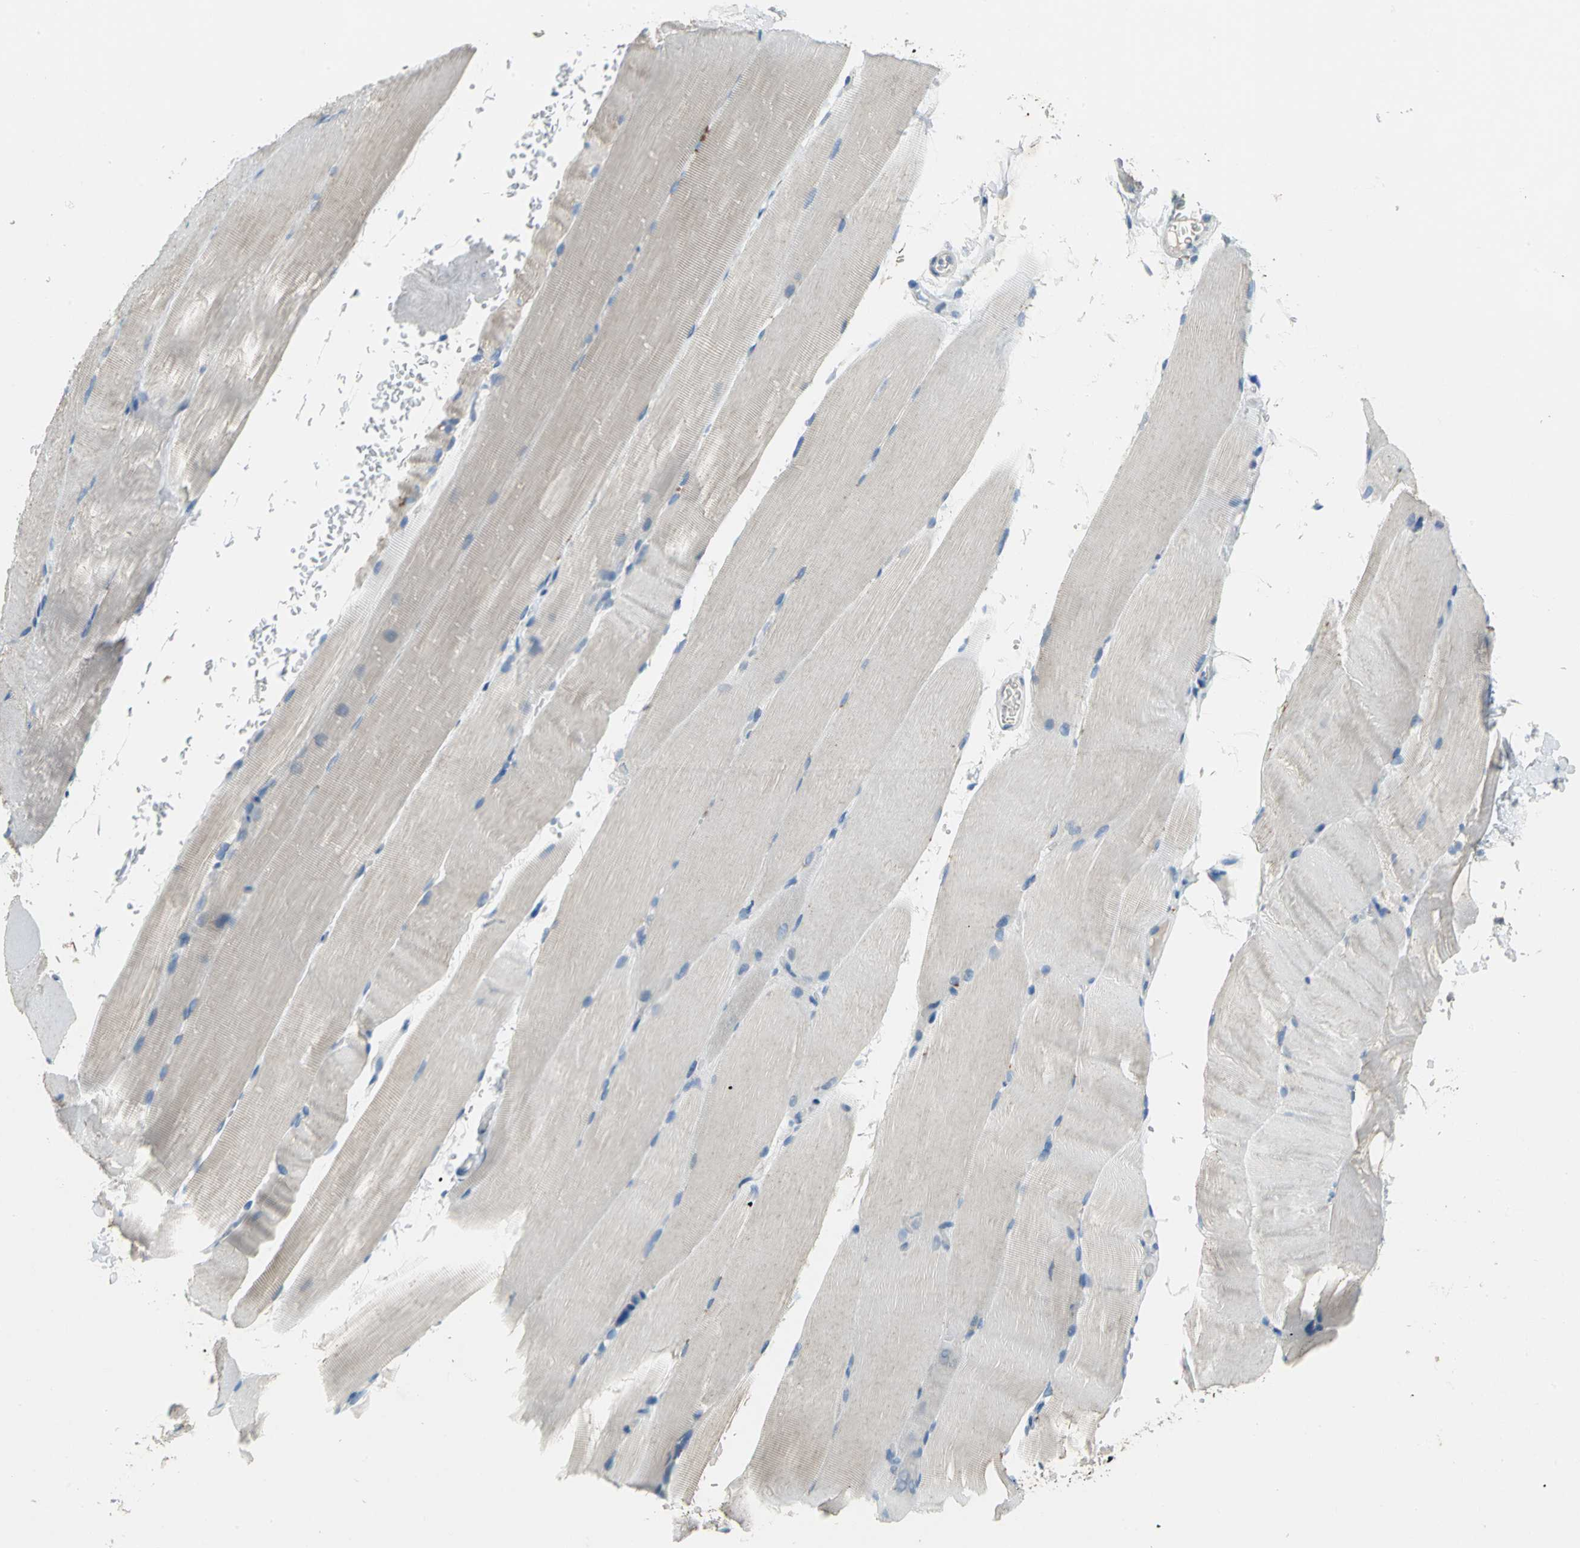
{"staining": {"intensity": "weak", "quantity": "<25%", "location": "cytoplasmic/membranous"}, "tissue": "skeletal muscle", "cell_type": "Myocytes", "image_type": "normal", "snomed": [{"axis": "morphology", "description": "Normal tissue, NOS"}, {"axis": "topography", "description": "Skeletal muscle"}, {"axis": "topography", "description": "Parathyroid gland"}], "caption": "DAB immunohistochemical staining of benign human skeletal muscle exhibits no significant expression in myocytes. Nuclei are stained in blue.", "gene": "PTGDS", "patient": {"sex": "female", "age": 37}}